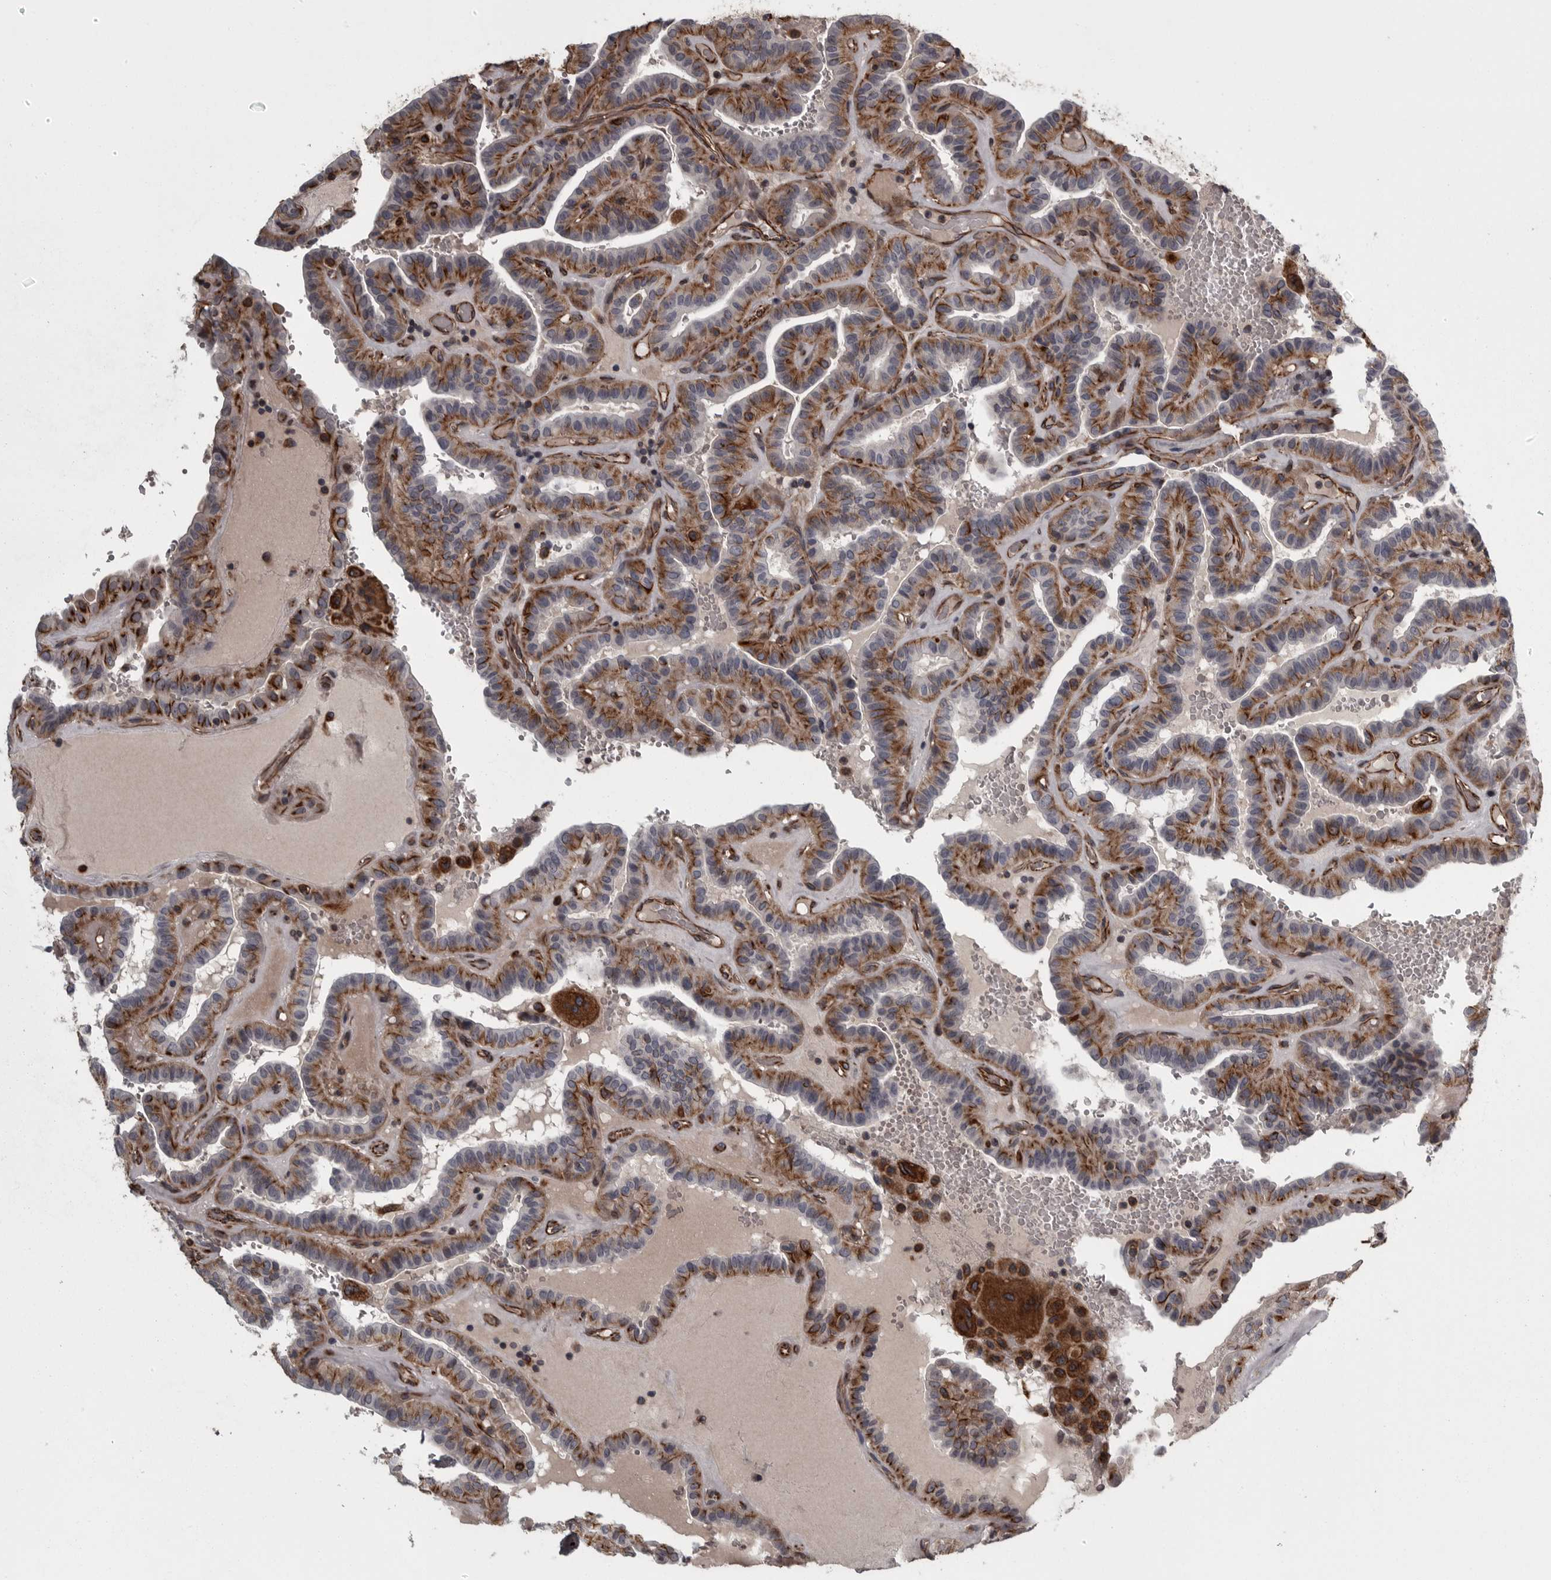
{"staining": {"intensity": "moderate", "quantity": ">75%", "location": "cytoplasmic/membranous"}, "tissue": "thyroid cancer", "cell_type": "Tumor cells", "image_type": "cancer", "snomed": [{"axis": "morphology", "description": "Papillary adenocarcinoma, NOS"}, {"axis": "topography", "description": "Thyroid gland"}], "caption": "Protein staining of thyroid papillary adenocarcinoma tissue shows moderate cytoplasmic/membranous positivity in approximately >75% of tumor cells.", "gene": "FAAP100", "patient": {"sex": "male", "age": 77}}